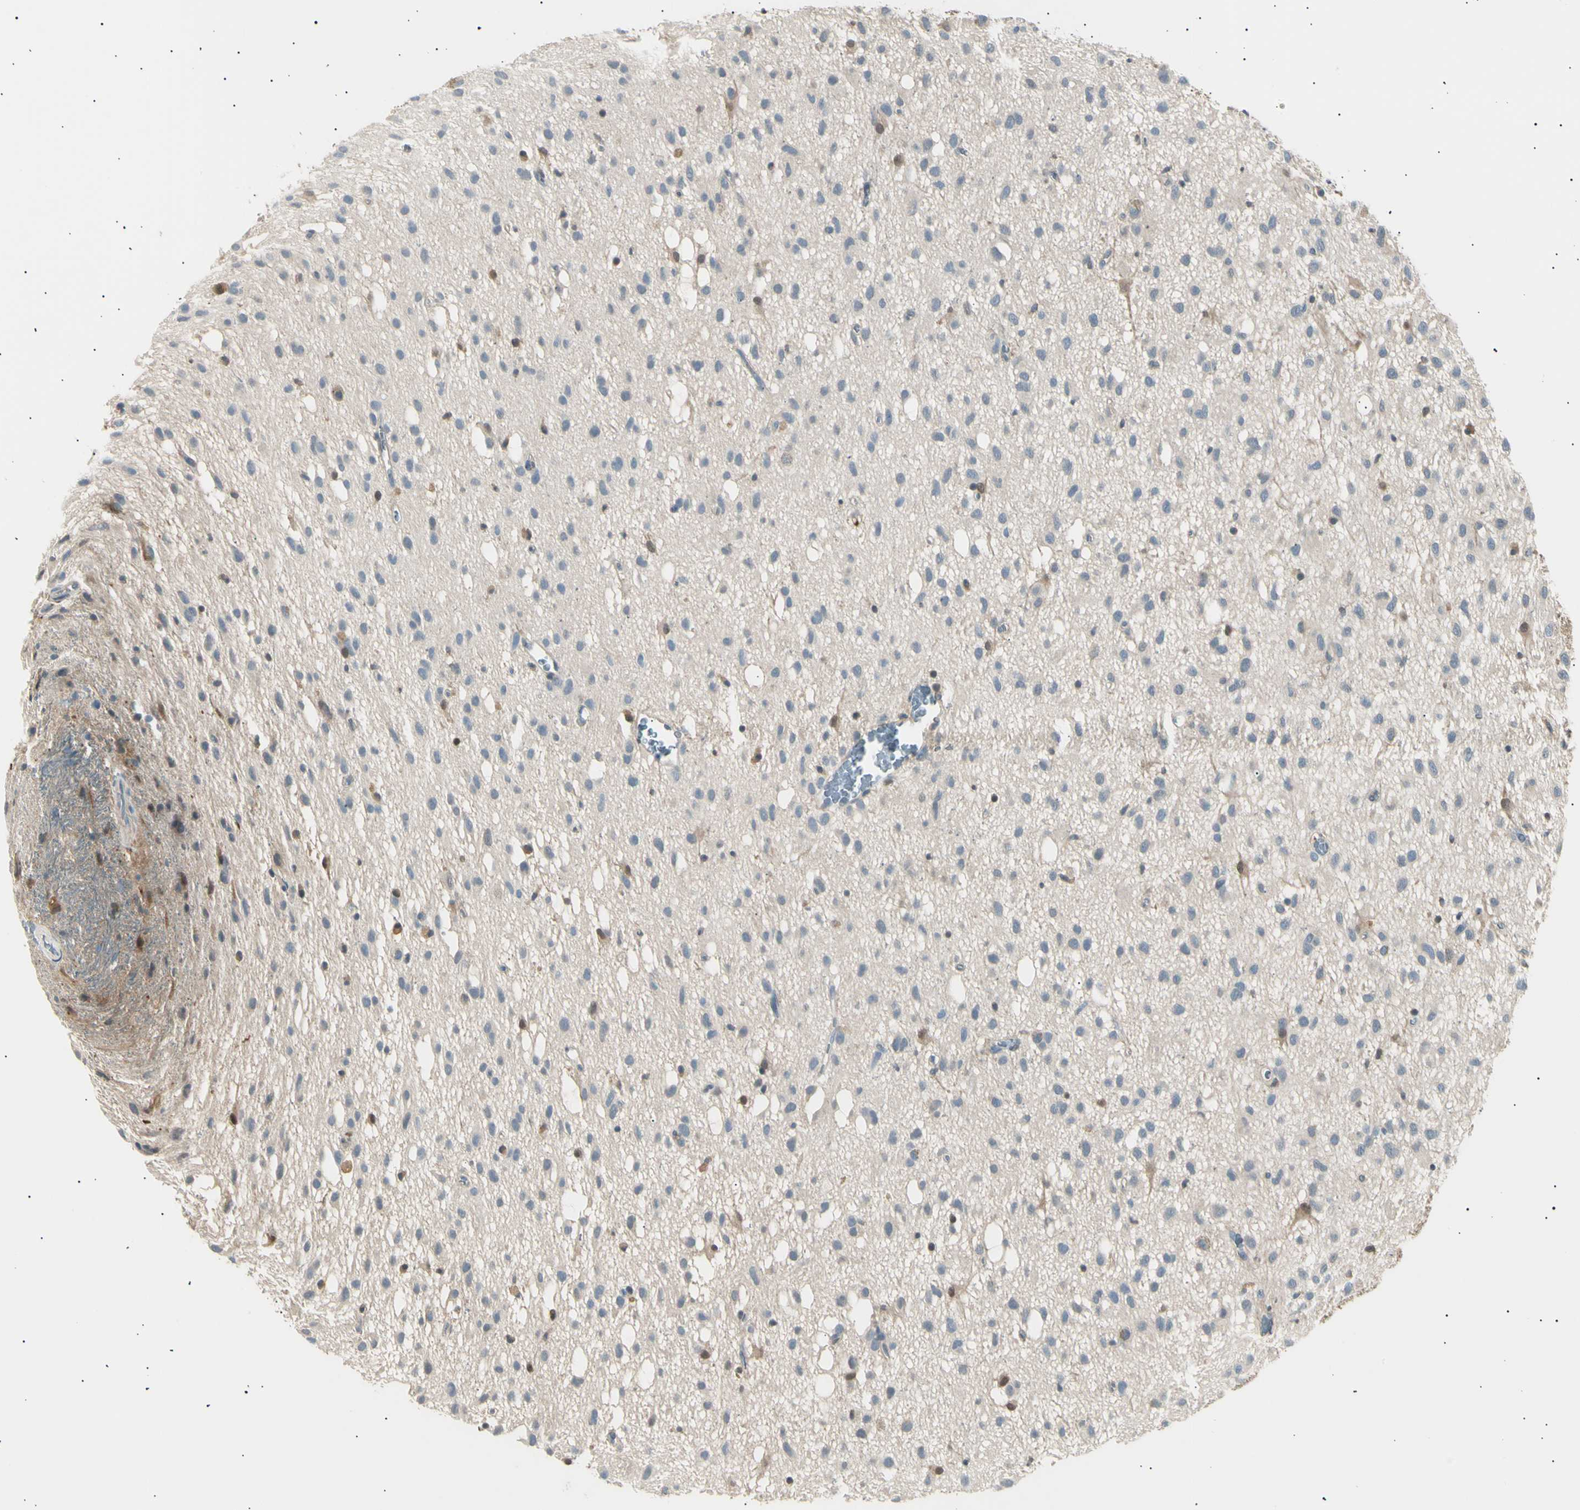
{"staining": {"intensity": "negative", "quantity": "none", "location": "none"}, "tissue": "glioma", "cell_type": "Tumor cells", "image_type": "cancer", "snomed": [{"axis": "morphology", "description": "Glioma, malignant, Low grade"}, {"axis": "topography", "description": "Brain"}], "caption": "Histopathology image shows no significant protein staining in tumor cells of malignant glioma (low-grade).", "gene": "LHPP", "patient": {"sex": "male", "age": 77}}